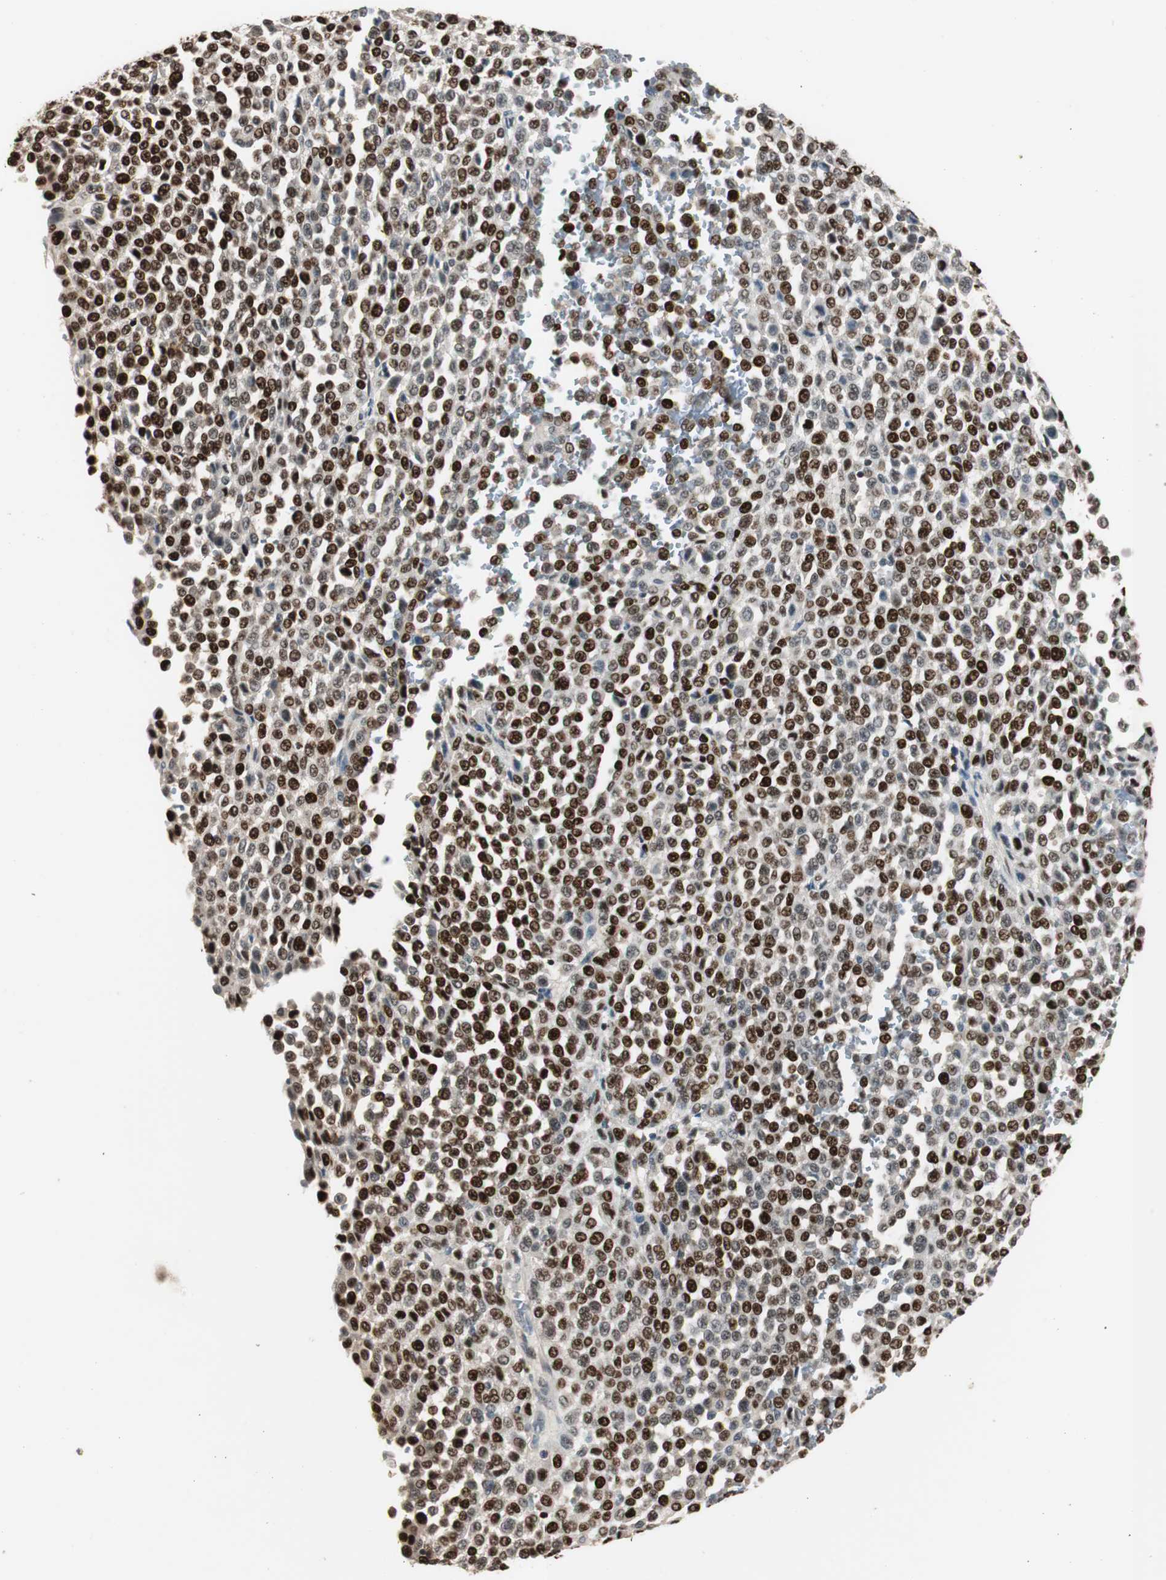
{"staining": {"intensity": "strong", "quantity": ">75%", "location": "nuclear"}, "tissue": "melanoma", "cell_type": "Tumor cells", "image_type": "cancer", "snomed": [{"axis": "morphology", "description": "Malignant melanoma, Metastatic site"}, {"axis": "topography", "description": "Pancreas"}], "caption": "Protein expression analysis of human melanoma reveals strong nuclear expression in about >75% of tumor cells.", "gene": "FEN1", "patient": {"sex": "female", "age": 30}}